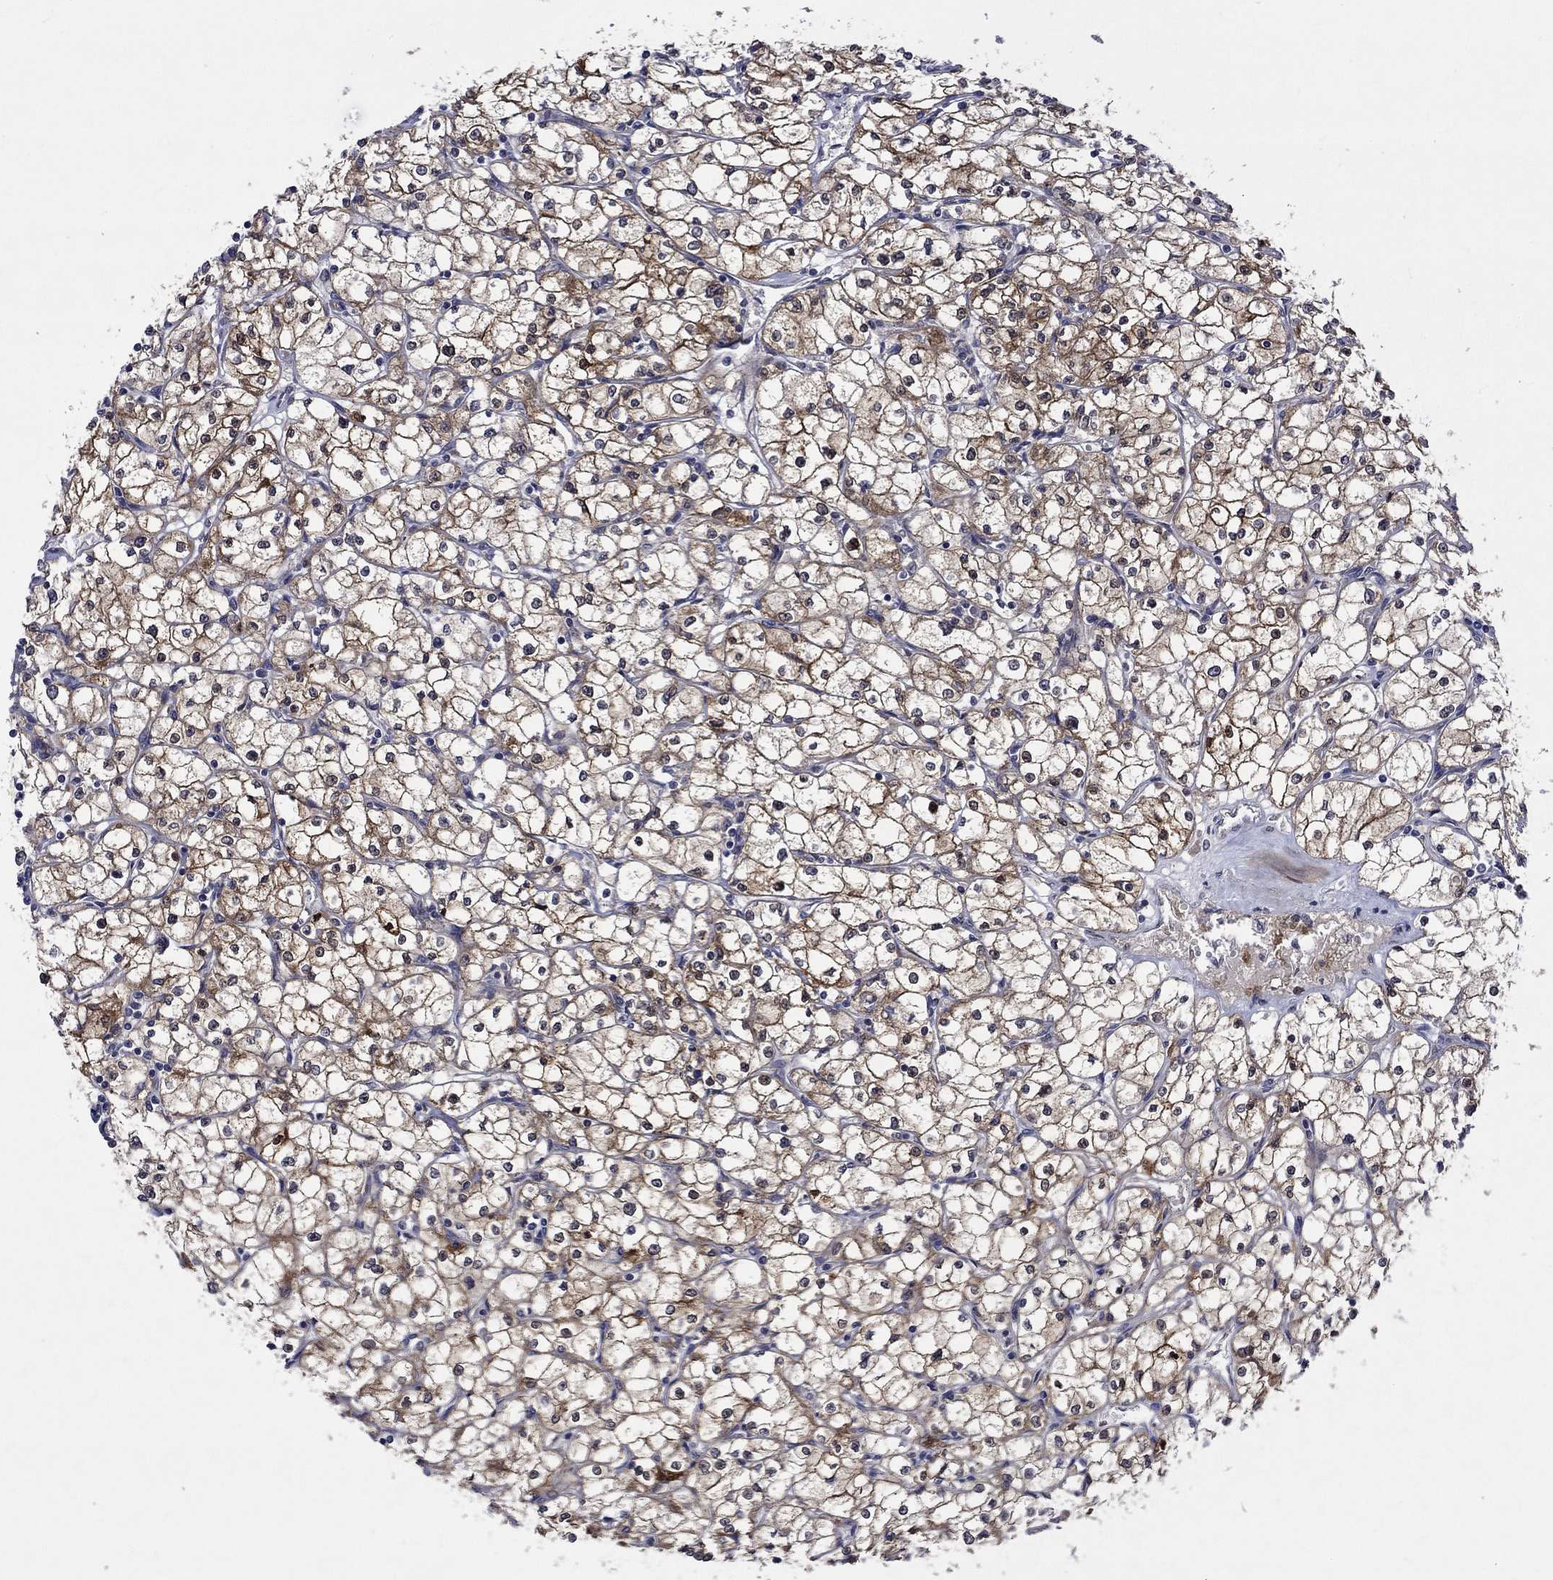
{"staining": {"intensity": "moderate", "quantity": "25%-75%", "location": "cytoplasmic/membranous"}, "tissue": "renal cancer", "cell_type": "Tumor cells", "image_type": "cancer", "snomed": [{"axis": "morphology", "description": "Adenocarcinoma, NOS"}, {"axis": "topography", "description": "Kidney"}], "caption": "Adenocarcinoma (renal) stained with DAB (3,3'-diaminobenzidine) immunohistochemistry reveals medium levels of moderate cytoplasmic/membranous positivity in approximately 25%-75% of tumor cells. (DAB IHC with brightfield microscopy, high magnification).", "gene": "CRYAB", "patient": {"sex": "male", "age": 67}}